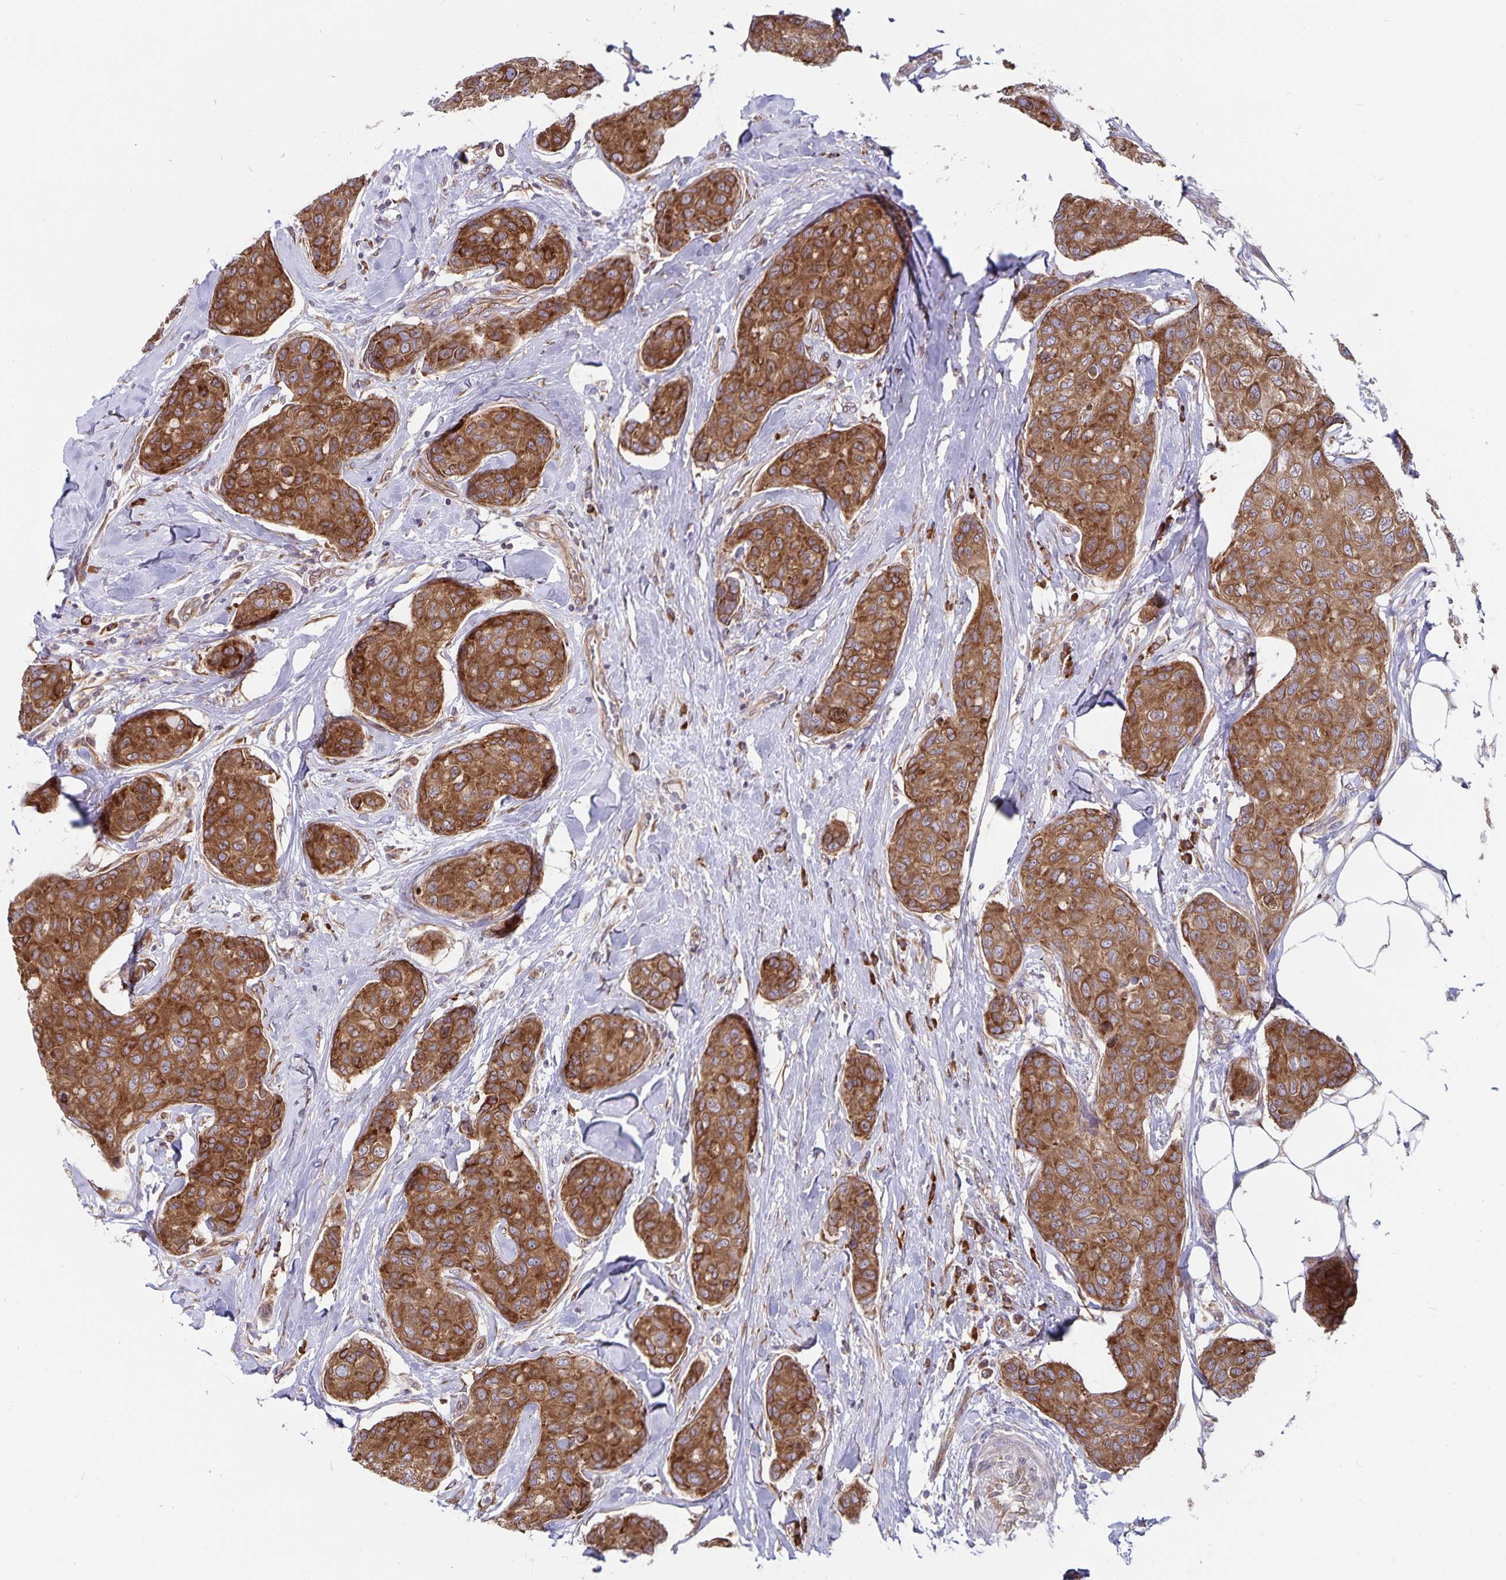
{"staining": {"intensity": "strong", "quantity": ">75%", "location": "cytoplasmic/membranous"}, "tissue": "breast cancer", "cell_type": "Tumor cells", "image_type": "cancer", "snomed": [{"axis": "morphology", "description": "Duct carcinoma"}, {"axis": "topography", "description": "Breast"}], "caption": "Approximately >75% of tumor cells in human breast cancer reveal strong cytoplasmic/membranous protein positivity as visualized by brown immunohistochemical staining.", "gene": "SEC62", "patient": {"sex": "female", "age": 80}}